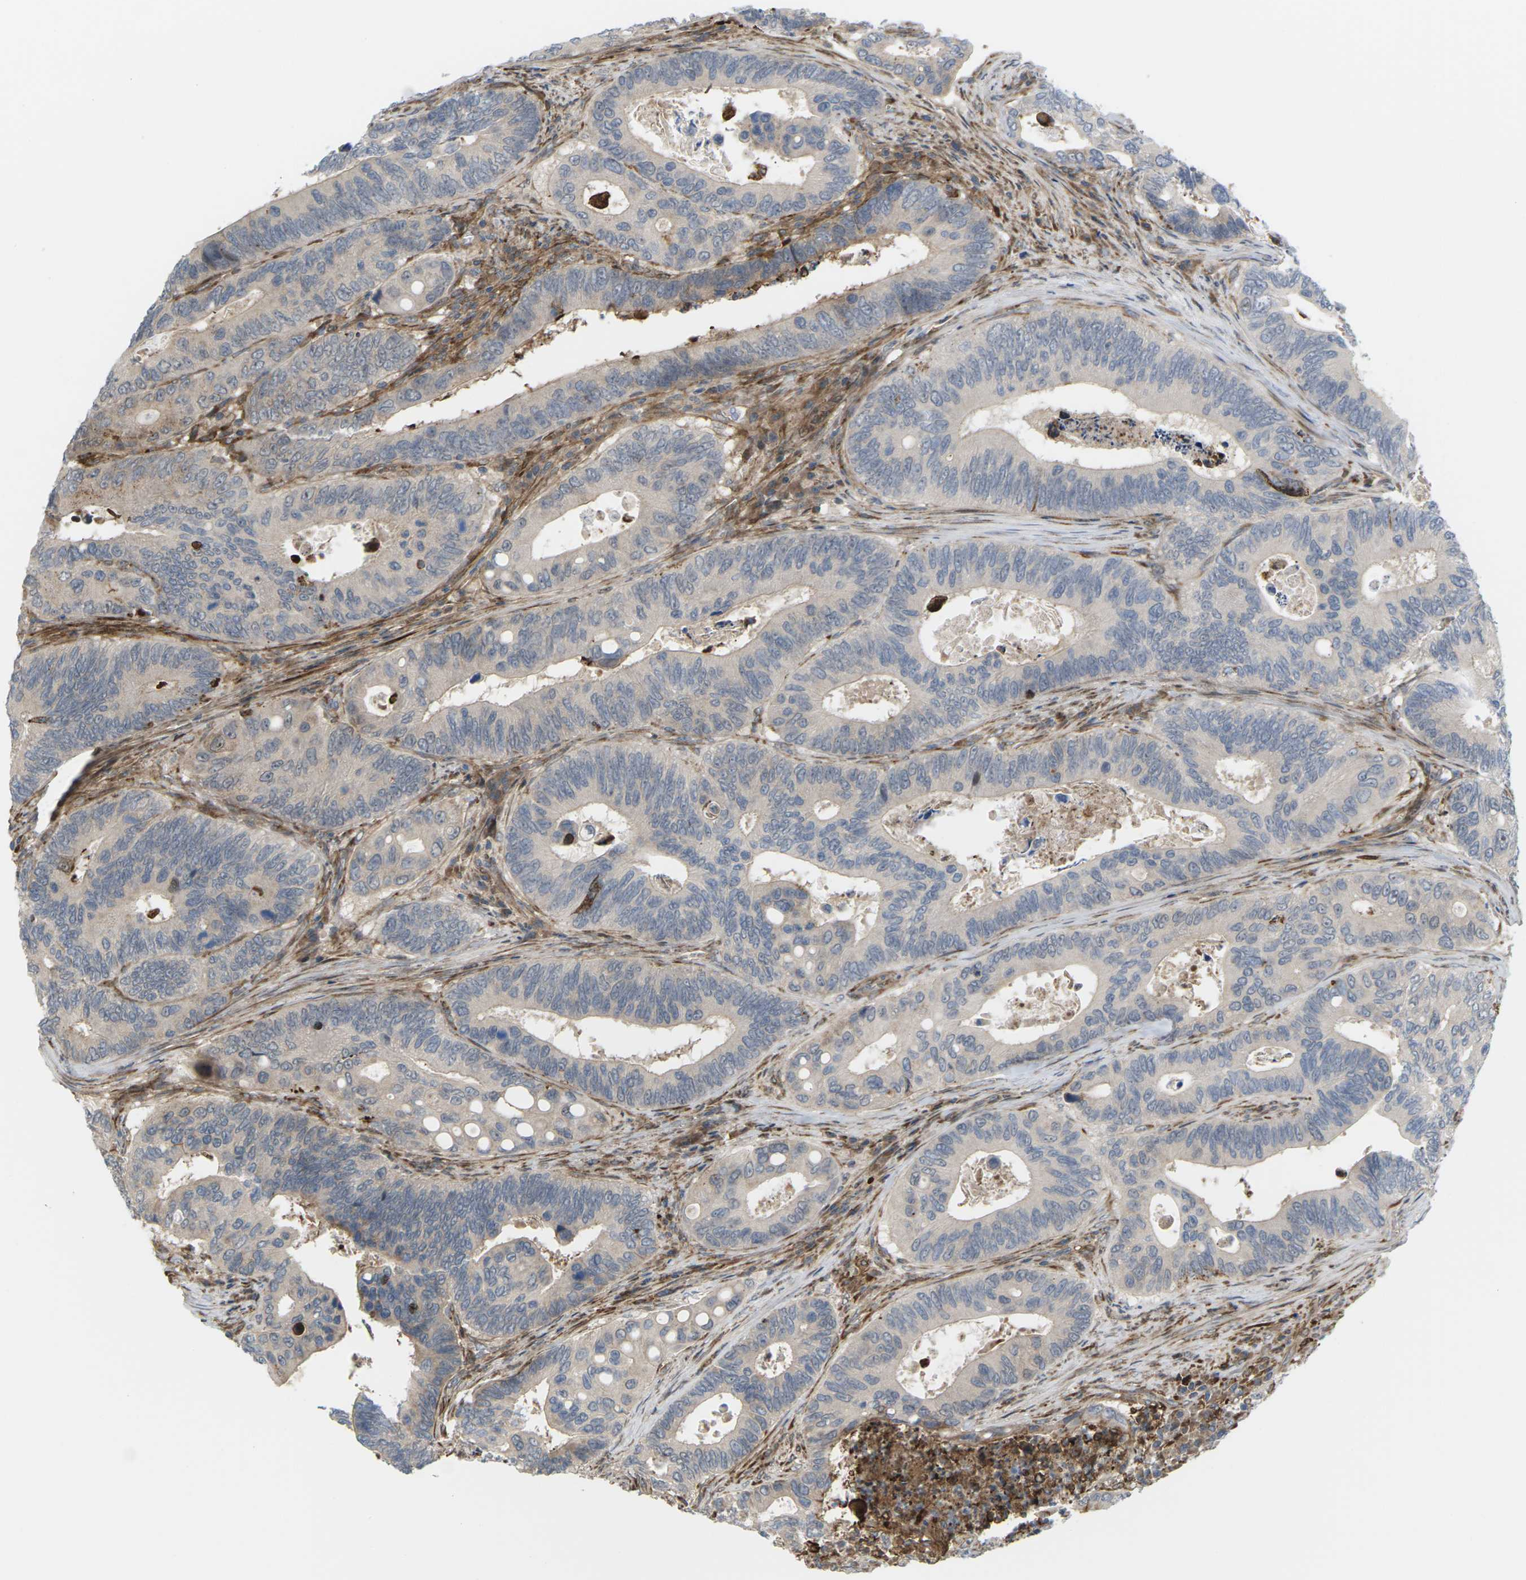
{"staining": {"intensity": "weak", "quantity": "<25%", "location": "cytoplasmic/membranous"}, "tissue": "colorectal cancer", "cell_type": "Tumor cells", "image_type": "cancer", "snomed": [{"axis": "morphology", "description": "Inflammation, NOS"}, {"axis": "morphology", "description": "Adenocarcinoma, NOS"}, {"axis": "topography", "description": "Colon"}], "caption": "The image shows no staining of tumor cells in colorectal cancer.", "gene": "ROBO1", "patient": {"sex": "male", "age": 72}}